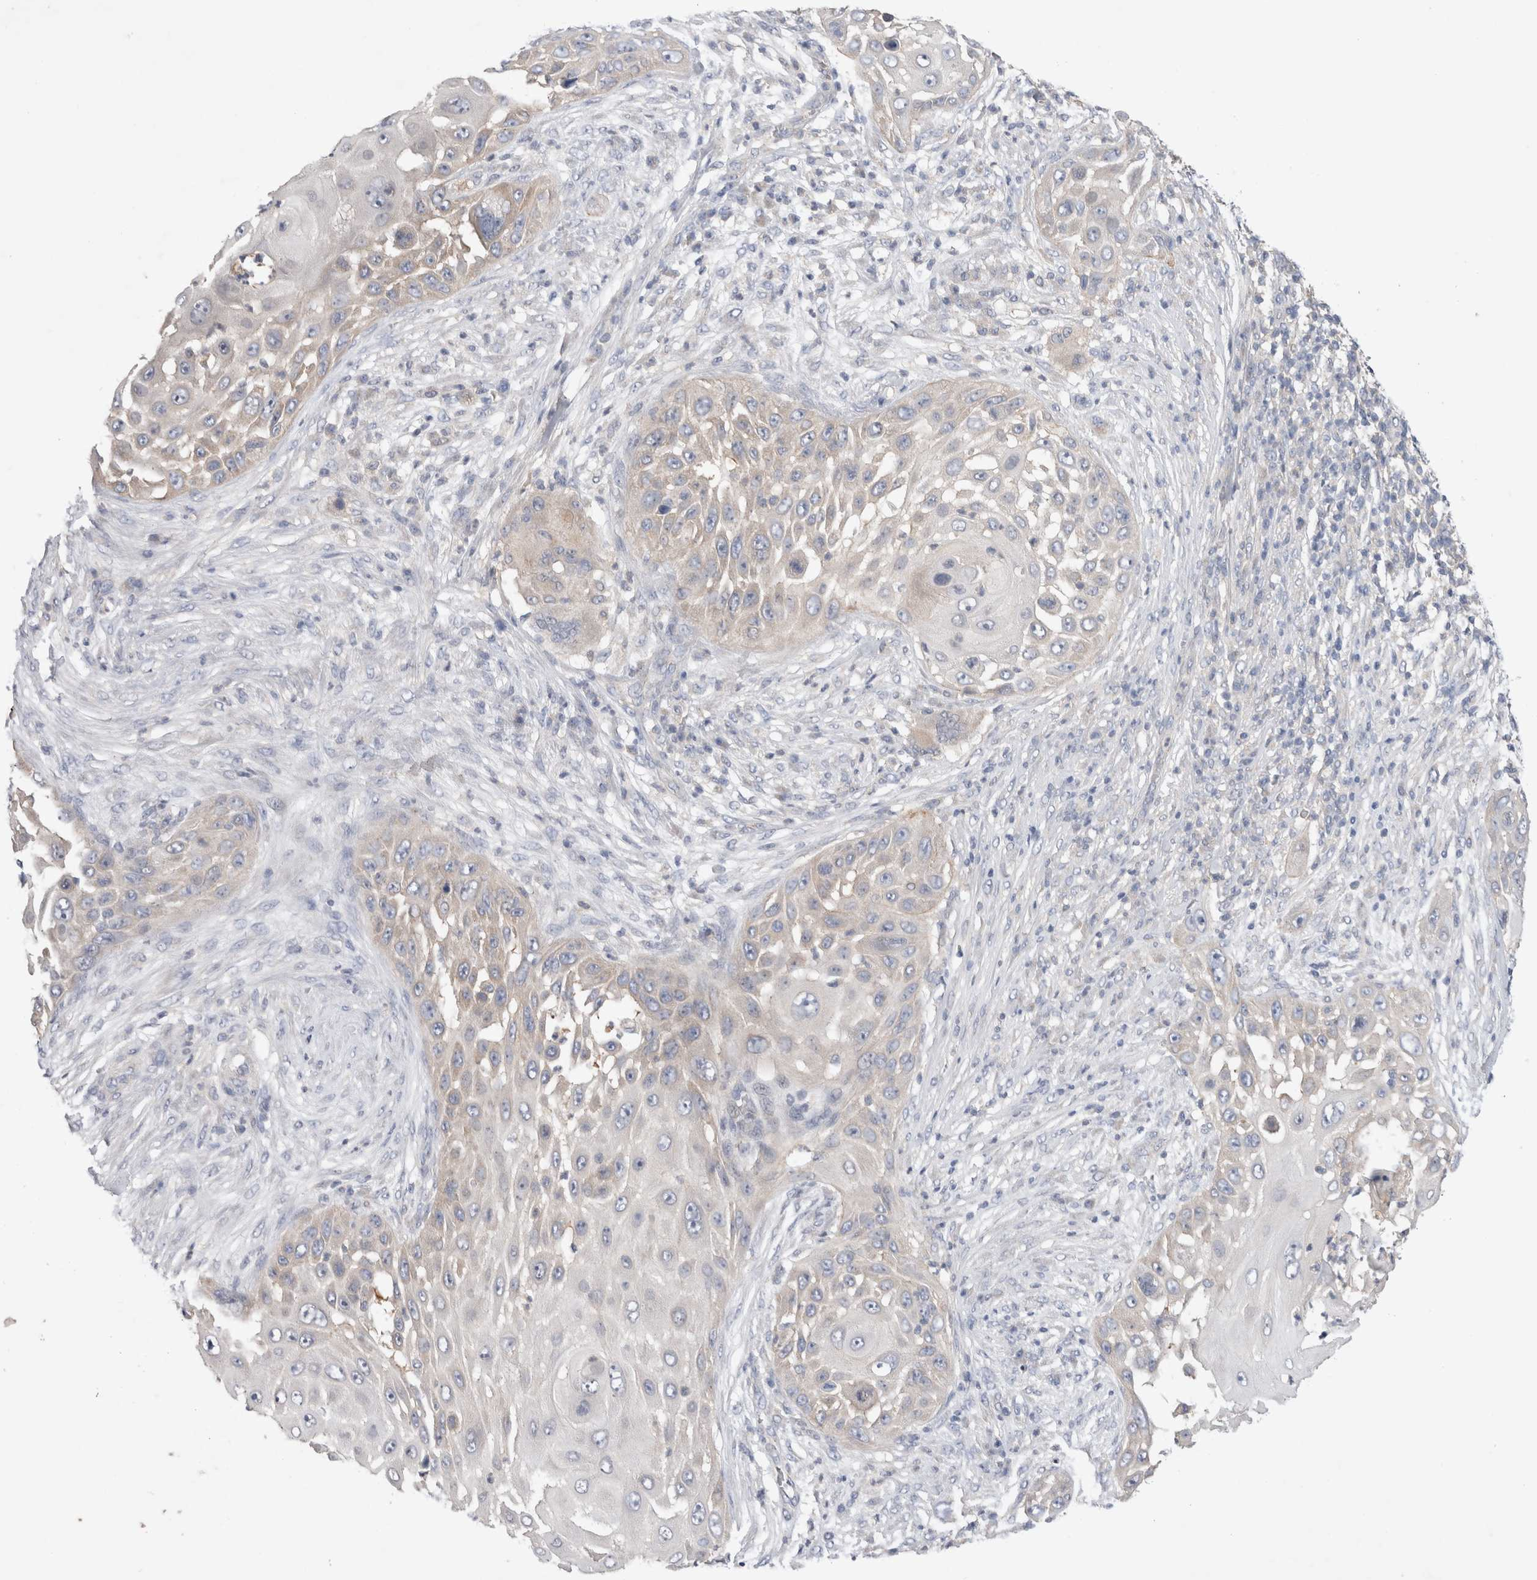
{"staining": {"intensity": "negative", "quantity": "none", "location": "none"}, "tissue": "skin cancer", "cell_type": "Tumor cells", "image_type": "cancer", "snomed": [{"axis": "morphology", "description": "Squamous cell carcinoma, NOS"}, {"axis": "topography", "description": "Skin"}], "caption": "Immunohistochemistry of human skin cancer reveals no expression in tumor cells. (Immunohistochemistry (ihc), brightfield microscopy, high magnification).", "gene": "IFT74", "patient": {"sex": "female", "age": 44}}